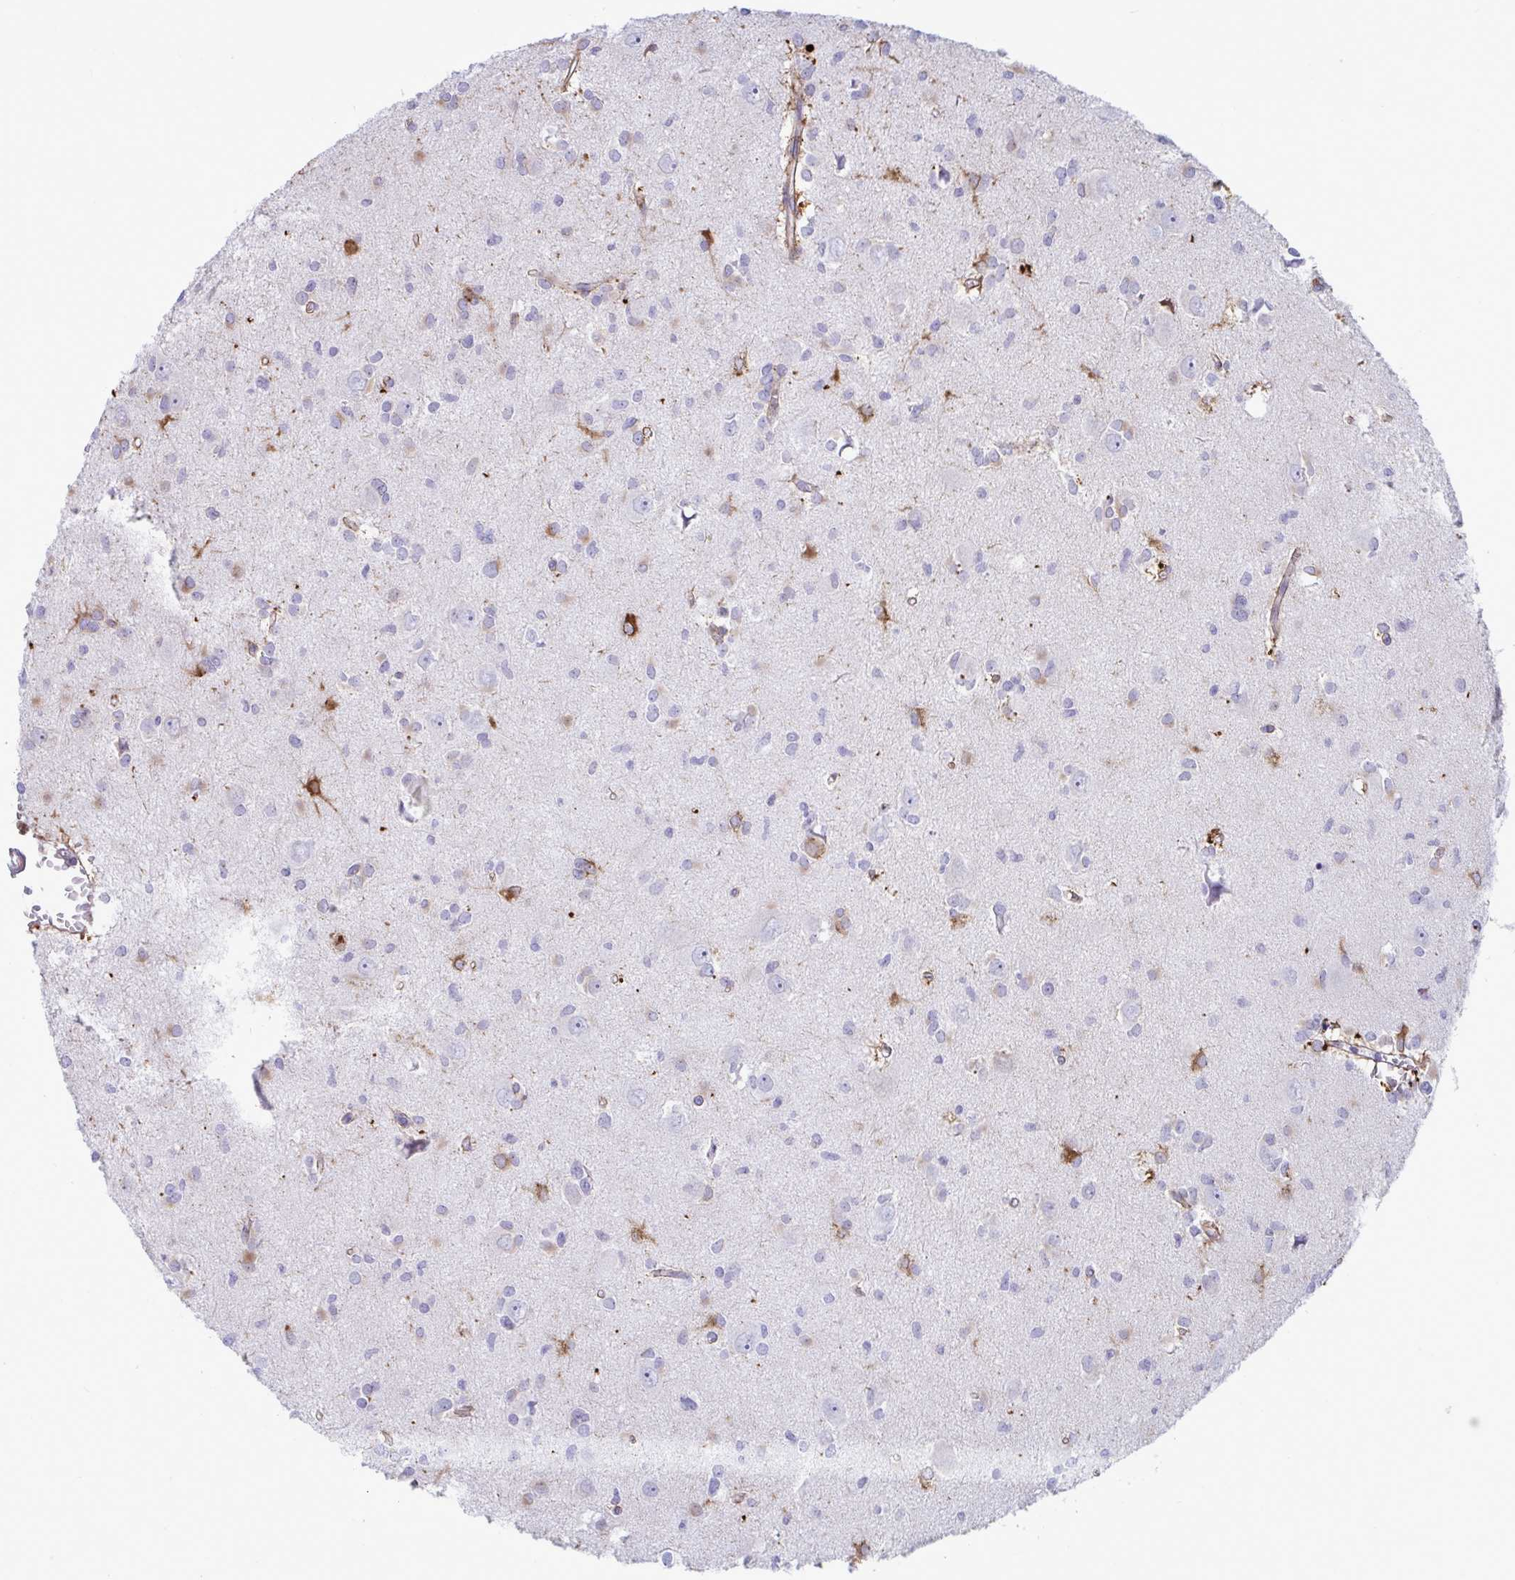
{"staining": {"intensity": "negative", "quantity": "none", "location": "none"}, "tissue": "glioma", "cell_type": "Tumor cells", "image_type": "cancer", "snomed": [{"axis": "morphology", "description": "Glioma, malignant, High grade"}, {"axis": "topography", "description": "Brain"}], "caption": "The micrograph shows no significant positivity in tumor cells of high-grade glioma (malignant). (Brightfield microscopy of DAB IHC at high magnification).", "gene": "ASPH", "patient": {"sex": "male", "age": 23}}